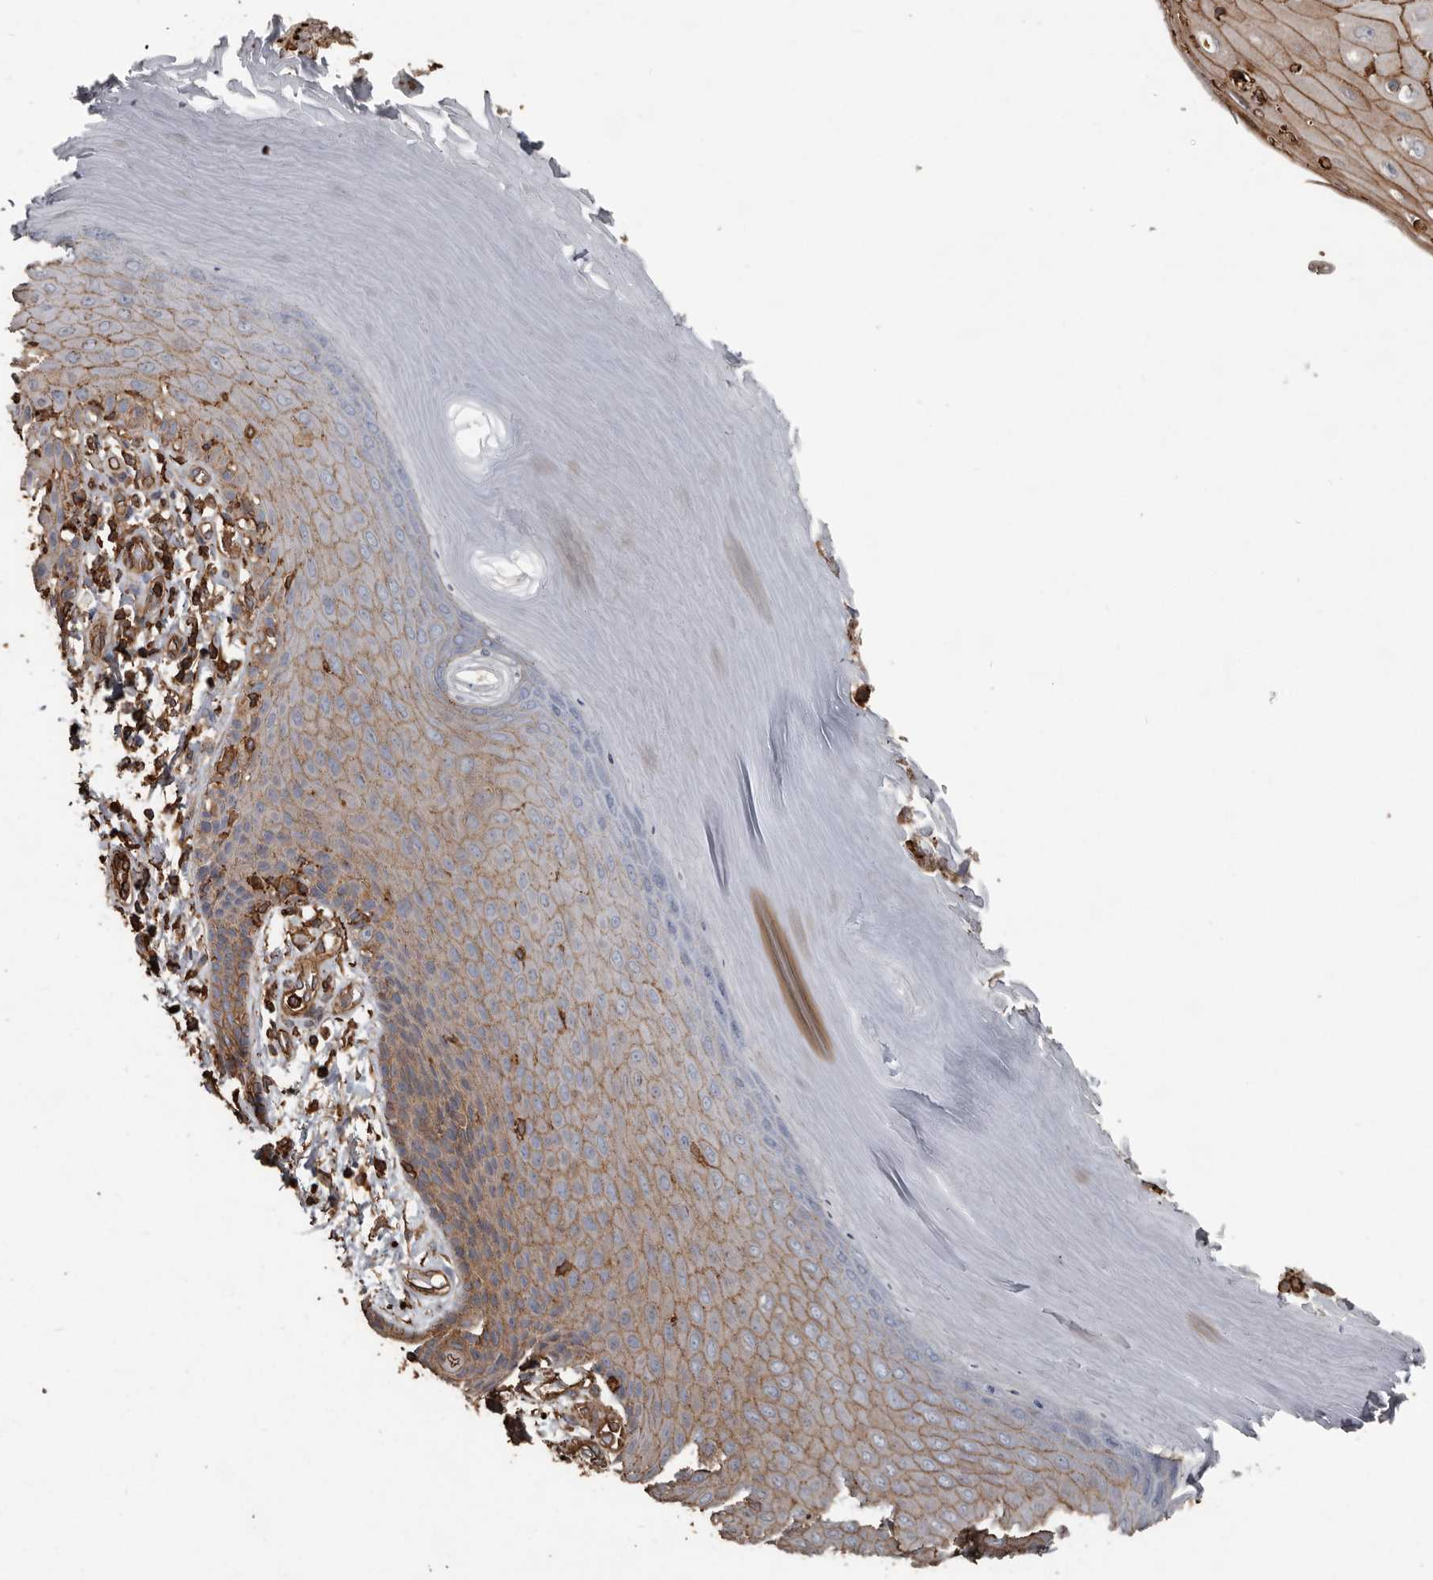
{"staining": {"intensity": "moderate", "quantity": ">75%", "location": "cytoplasmic/membranous"}, "tissue": "melanoma", "cell_type": "Tumor cells", "image_type": "cancer", "snomed": [{"axis": "morphology", "description": "Malignant melanoma, NOS"}, {"axis": "topography", "description": "Skin"}], "caption": "Malignant melanoma stained for a protein (brown) reveals moderate cytoplasmic/membranous positive staining in about >75% of tumor cells.", "gene": "DENND6B", "patient": {"sex": "female", "age": 73}}